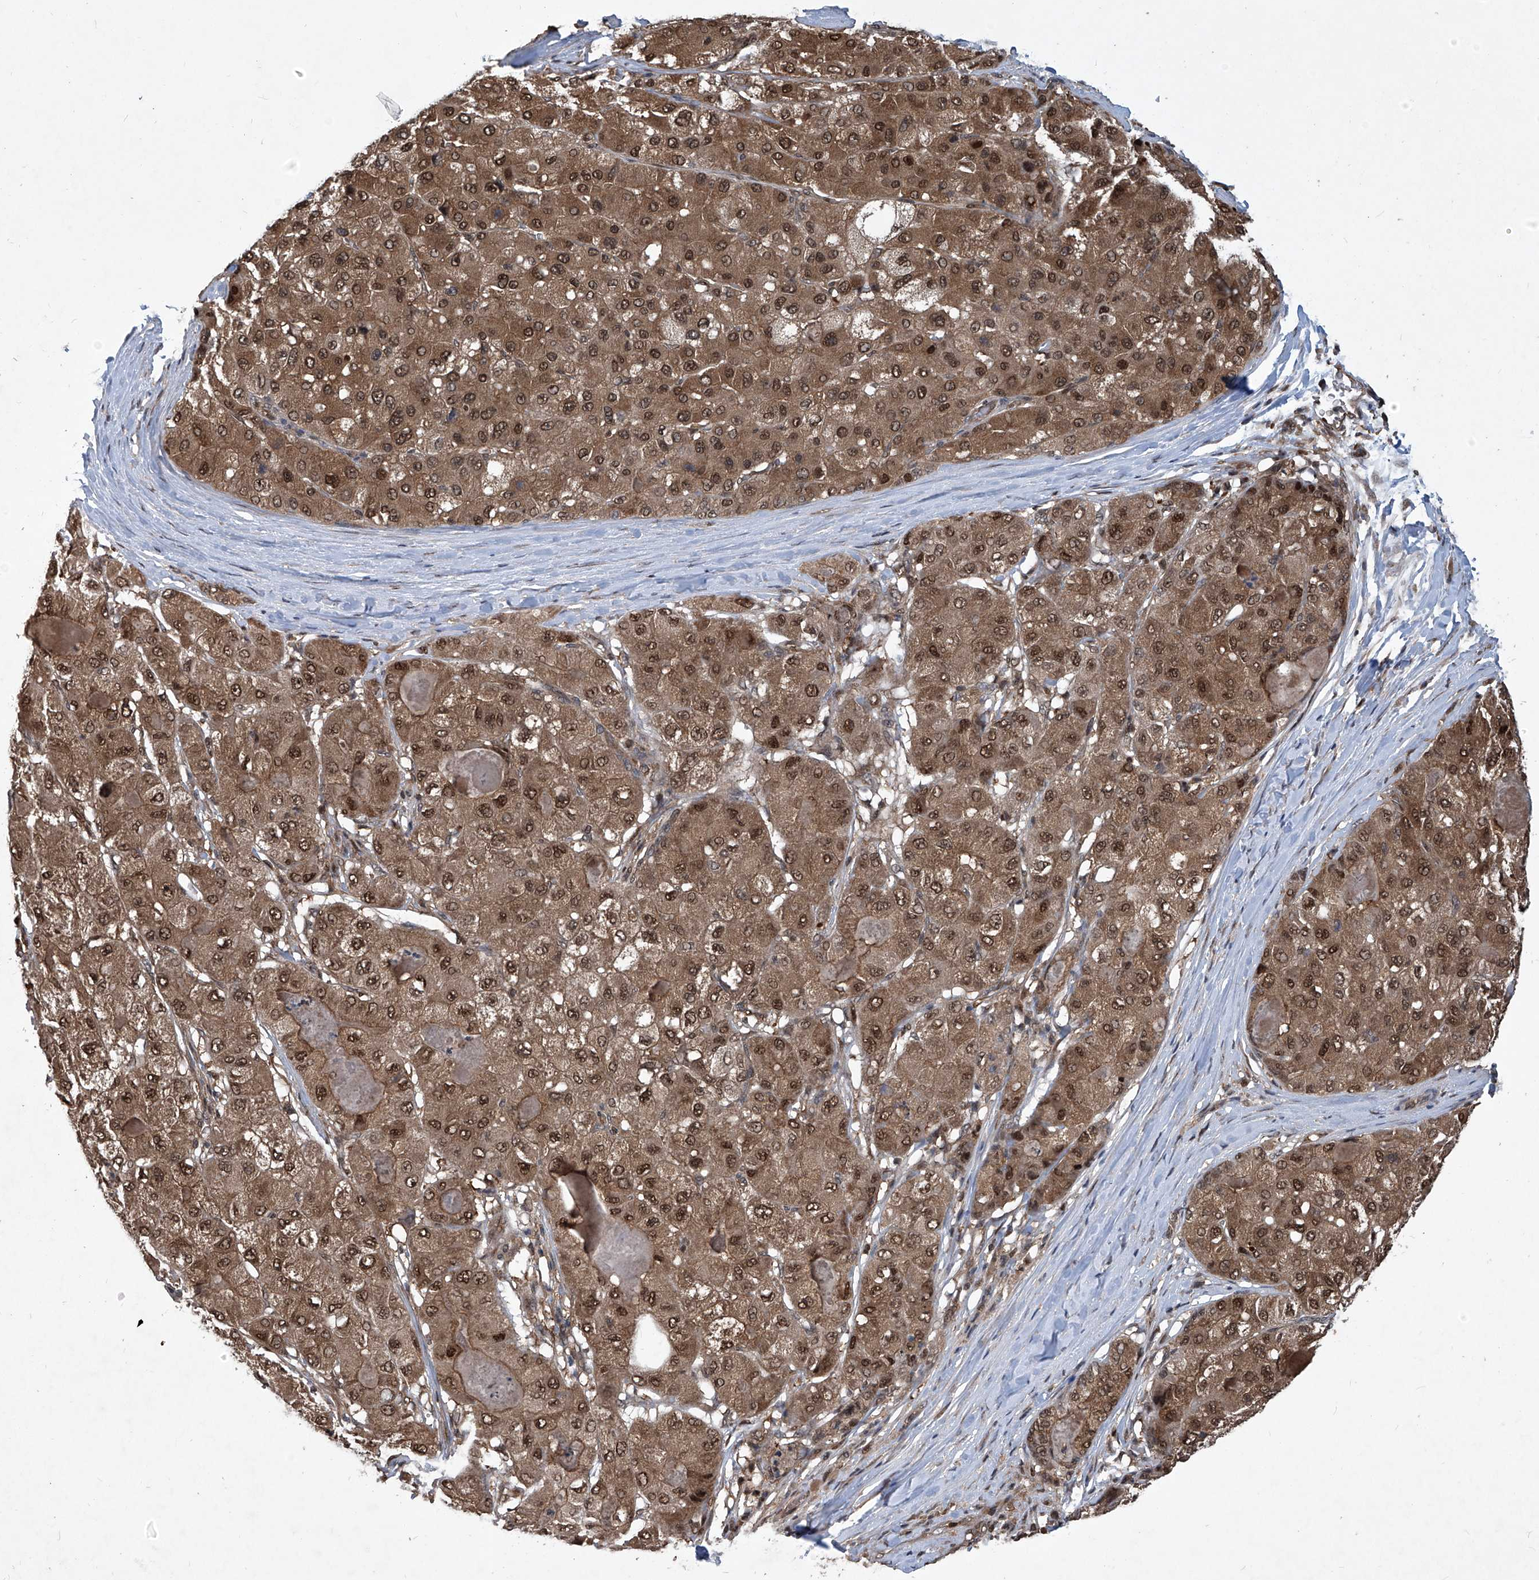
{"staining": {"intensity": "moderate", "quantity": ">75%", "location": "cytoplasmic/membranous,nuclear"}, "tissue": "liver cancer", "cell_type": "Tumor cells", "image_type": "cancer", "snomed": [{"axis": "morphology", "description": "Carcinoma, Hepatocellular, NOS"}, {"axis": "topography", "description": "Liver"}], "caption": "This is an image of immunohistochemistry staining of liver hepatocellular carcinoma, which shows moderate positivity in the cytoplasmic/membranous and nuclear of tumor cells.", "gene": "PSMB1", "patient": {"sex": "male", "age": 80}}